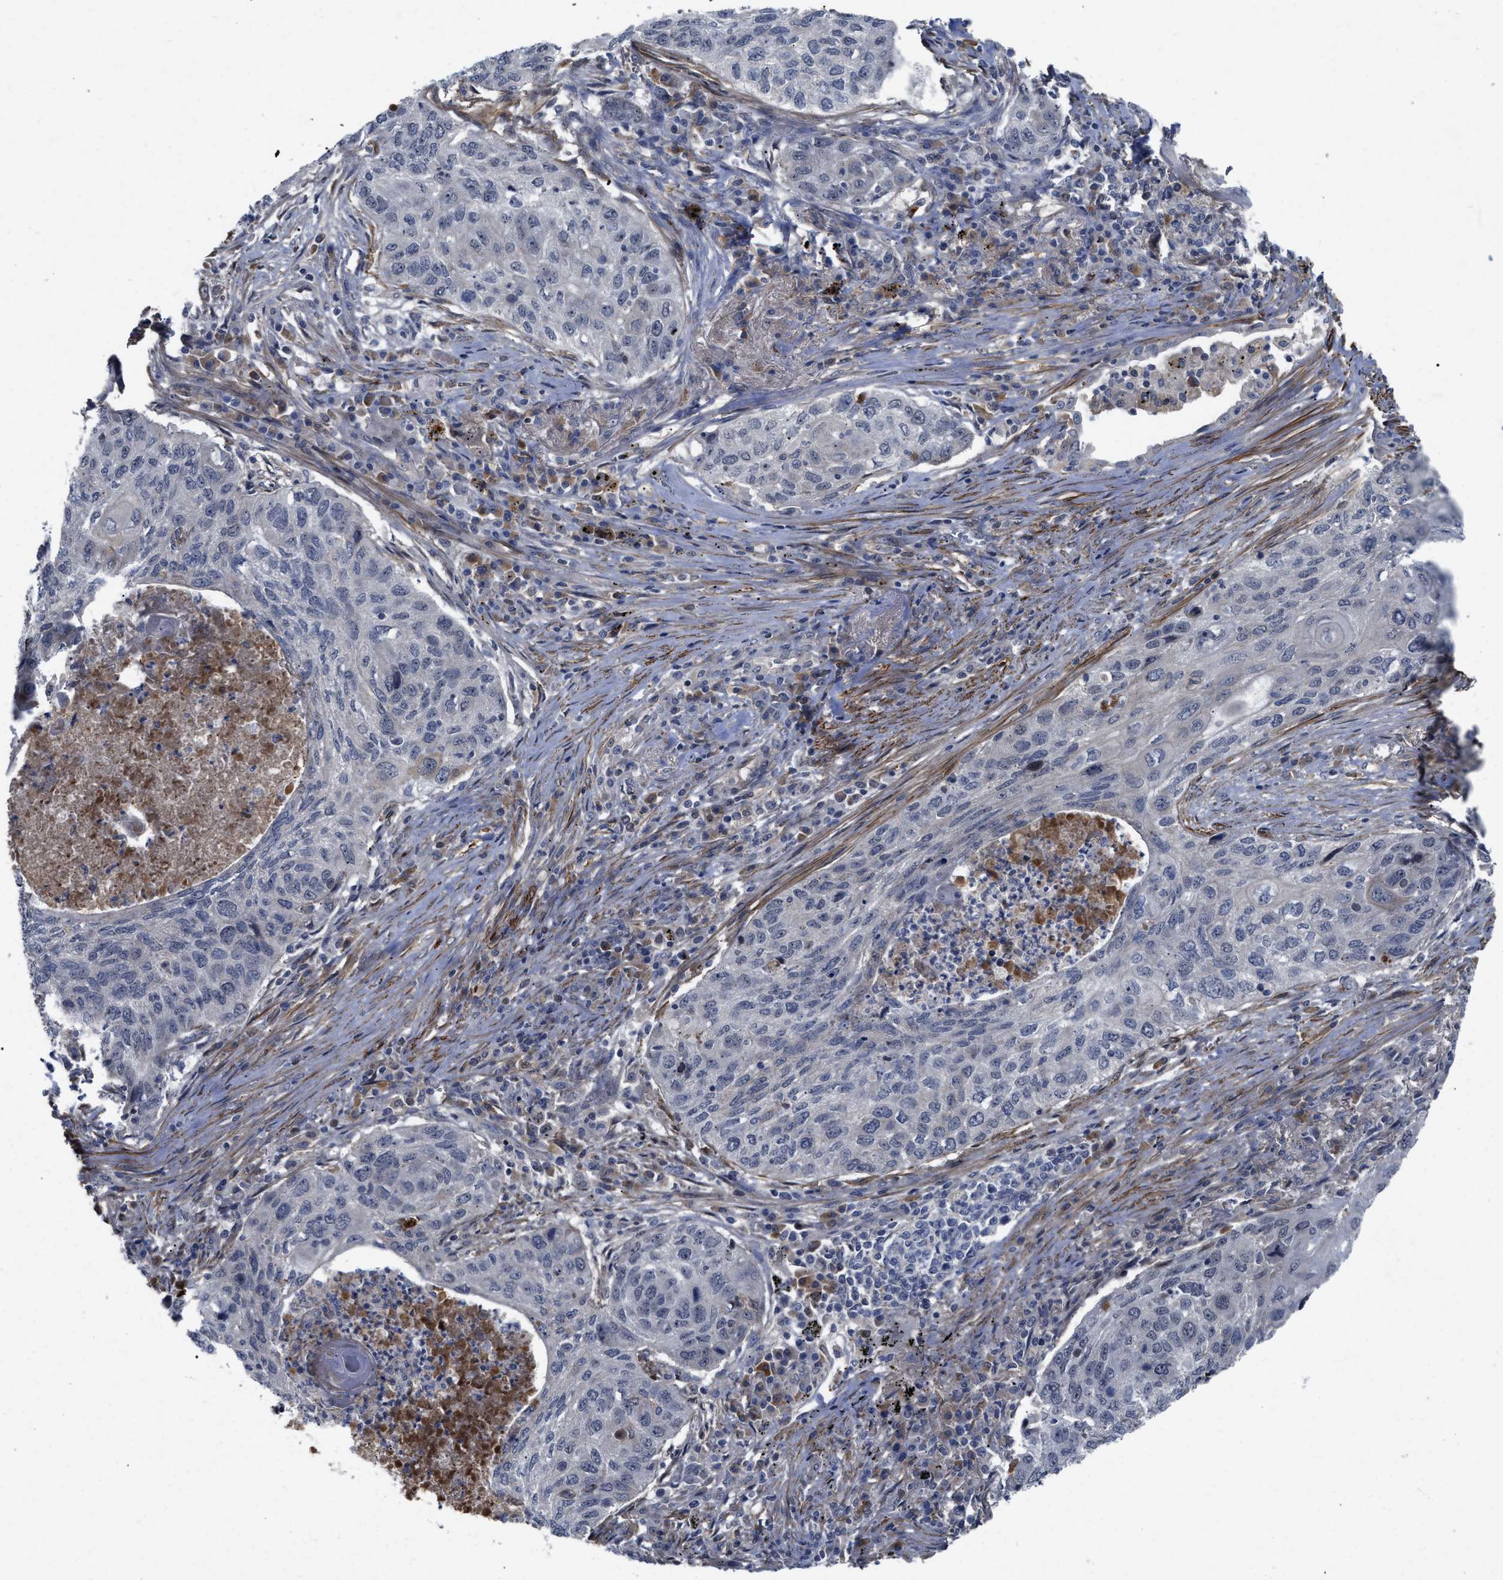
{"staining": {"intensity": "negative", "quantity": "none", "location": "none"}, "tissue": "lung cancer", "cell_type": "Tumor cells", "image_type": "cancer", "snomed": [{"axis": "morphology", "description": "Squamous cell carcinoma, NOS"}, {"axis": "topography", "description": "Lung"}], "caption": "An image of human lung cancer is negative for staining in tumor cells. The staining is performed using DAB (3,3'-diaminobenzidine) brown chromogen with nuclei counter-stained in using hematoxylin.", "gene": "ST6GALNAC6", "patient": {"sex": "female", "age": 63}}